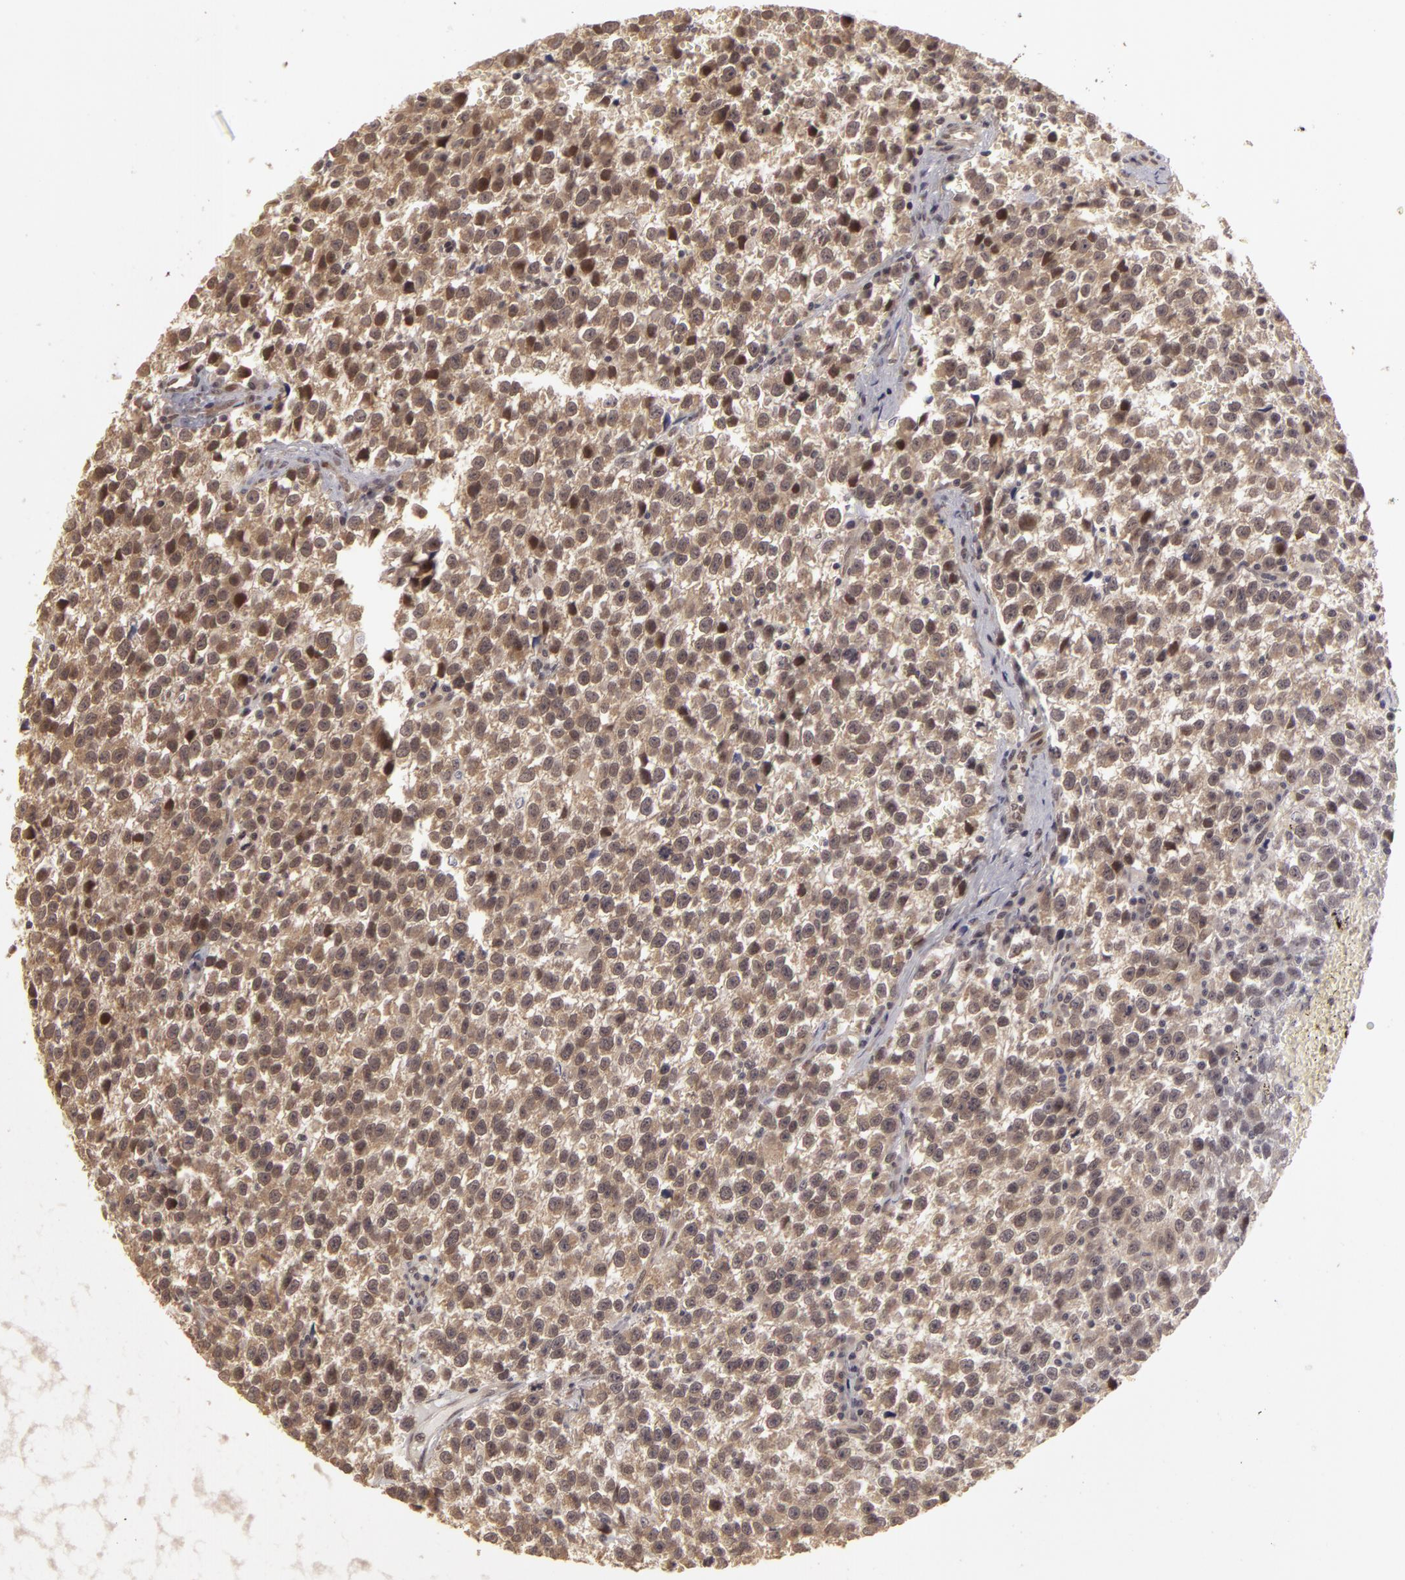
{"staining": {"intensity": "moderate", "quantity": "25%-75%", "location": "cytoplasmic/membranous,nuclear"}, "tissue": "testis cancer", "cell_type": "Tumor cells", "image_type": "cancer", "snomed": [{"axis": "morphology", "description": "Seminoma, NOS"}, {"axis": "topography", "description": "Testis"}], "caption": "Protein analysis of testis cancer (seminoma) tissue shows moderate cytoplasmic/membranous and nuclear staining in approximately 25%-75% of tumor cells. Immunohistochemistry (ihc) stains the protein in brown and the nuclei are stained blue.", "gene": "ZNF133", "patient": {"sex": "male", "age": 35}}